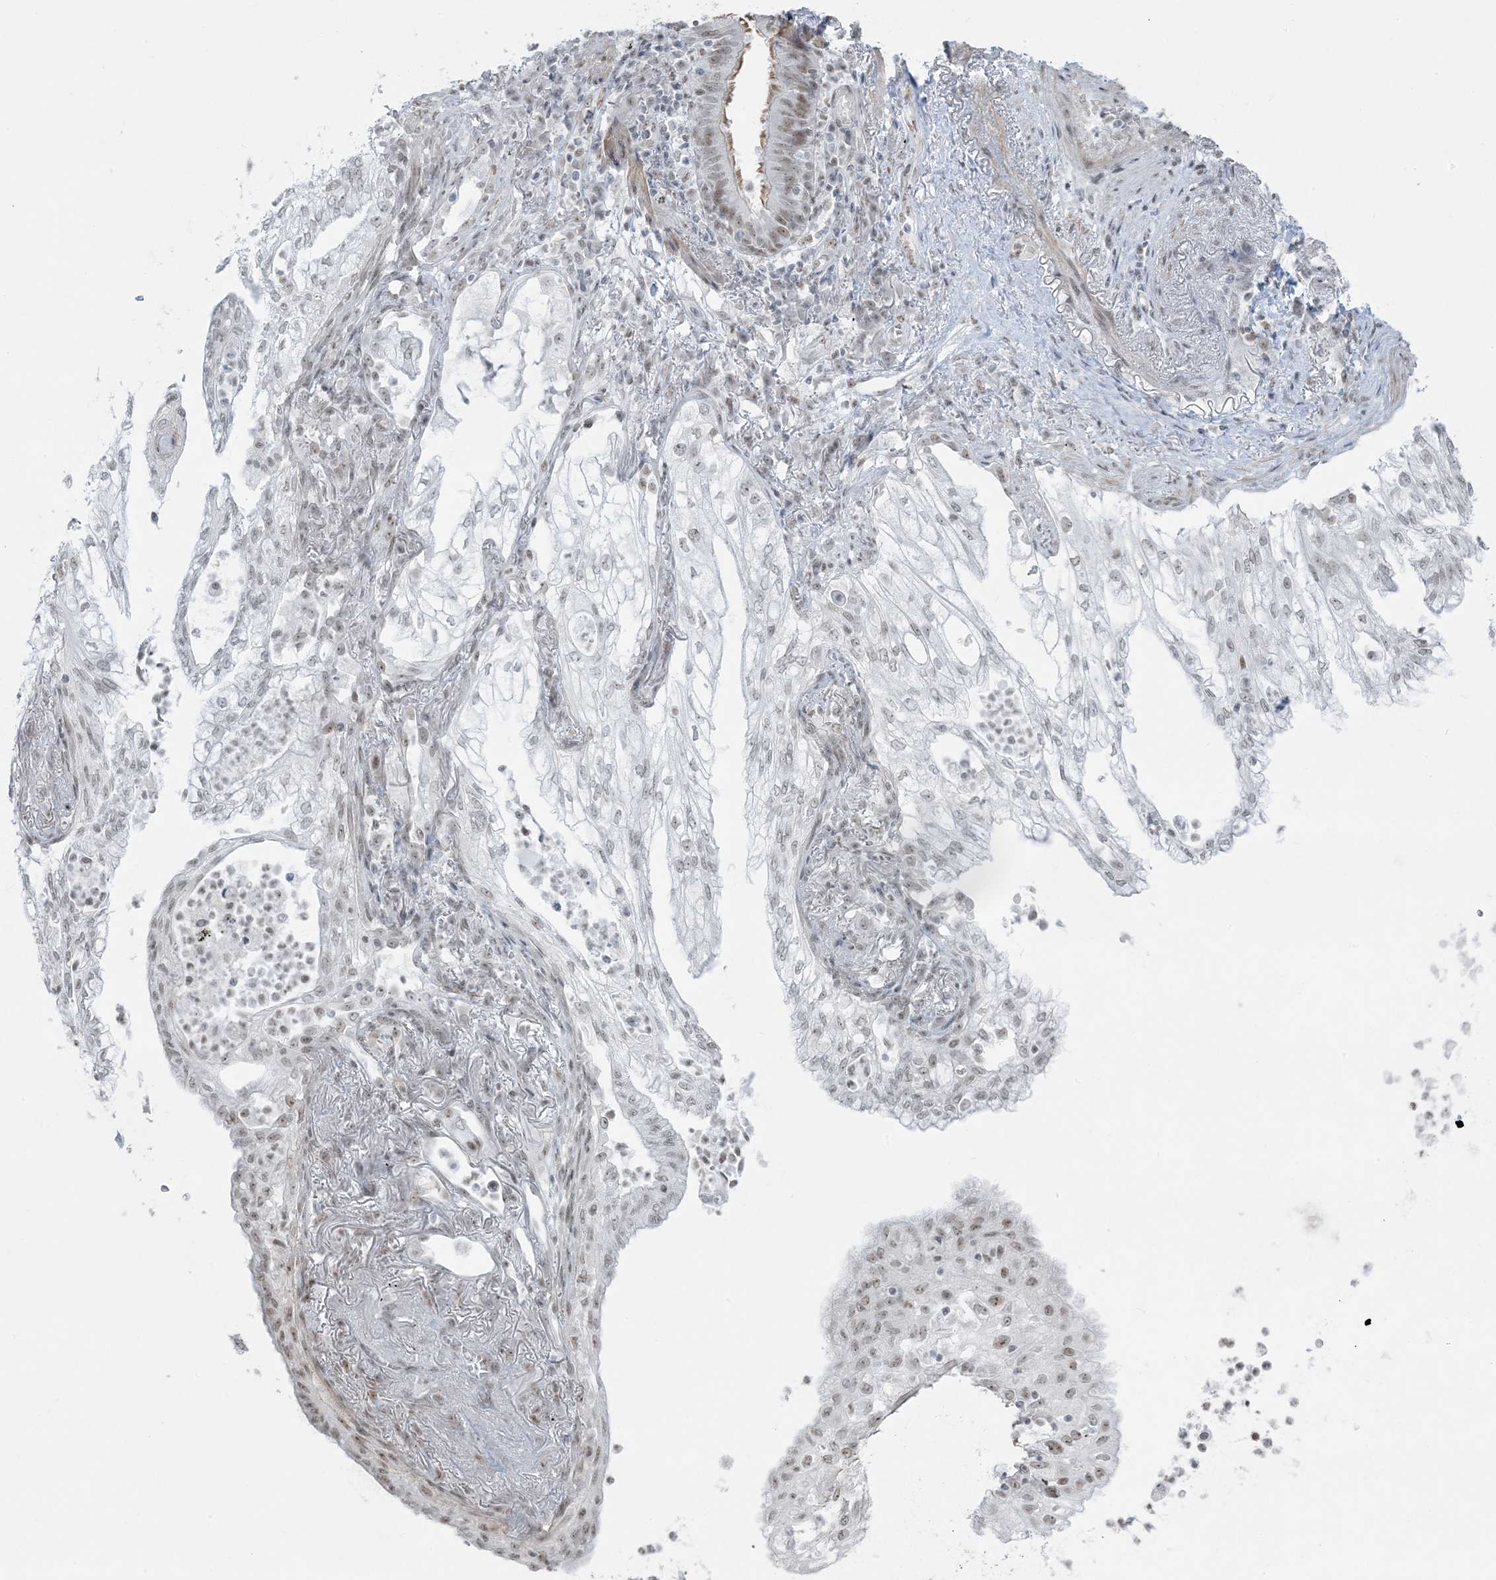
{"staining": {"intensity": "negative", "quantity": "none", "location": "none"}, "tissue": "lung cancer", "cell_type": "Tumor cells", "image_type": "cancer", "snomed": [{"axis": "morphology", "description": "Adenocarcinoma, NOS"}, {"axis": "topography", "description": "Lung"}], "caption": "Immunohistochemical staining of lung cancer (adenocarcinoma) demonstrates no significant positivity in tumor cells. (Stains: DAB (3,3'-diaminobenzidine) IHC with hematoxylin counter stain, Microscopy: brightfield microscopy at high magnification).", "gene": "ZNF787", "patient": {"sex": "female", "age": 70}}